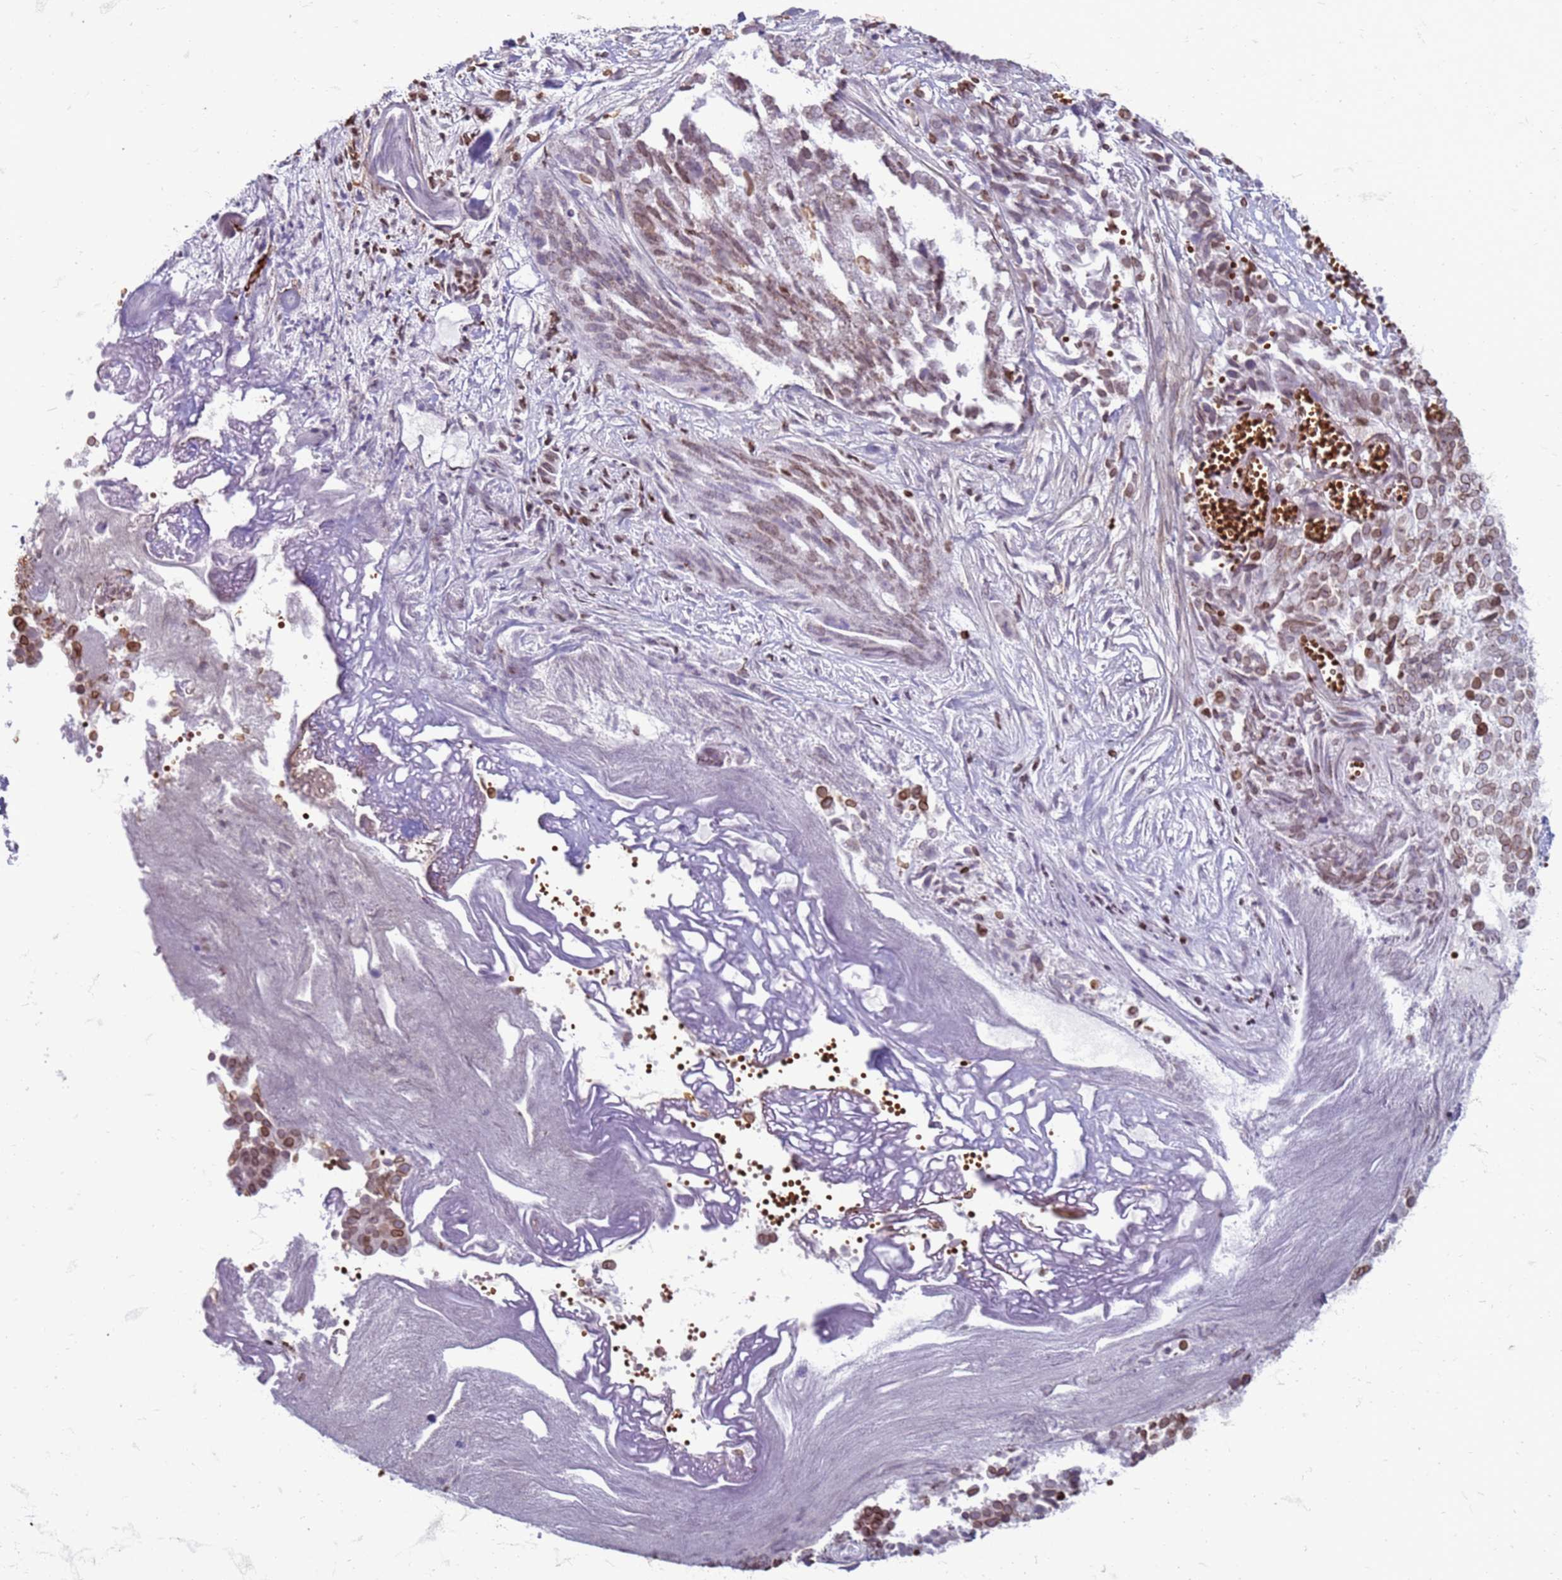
{"staining": {"intensity": "moderate", "quantity": "25%-75%", "location": "cytoplasmic/membranous,nuclear"}, "tissue": "ovarian cancer", "cell_type": "Tumor cells", "image_type": "cancer", "snomed": [{"axis": "morphology", "description": "Cystadenocarcinoma, serous, NOS"}, {"axis": "topography", "description": "Soft tissue"}, {"axis": "topography", "description": "Ovary"}], "caption": "IHC (DAB (3,3'-diaminobenzidine)) staining of human ovarian cancer shows moderate cytoplasmic/membranous and nuclear protein expression in approximately 25%-75% of tumor cells.", "gene": "METTL25B", "patient": {"sex": "female", "age": 57}}